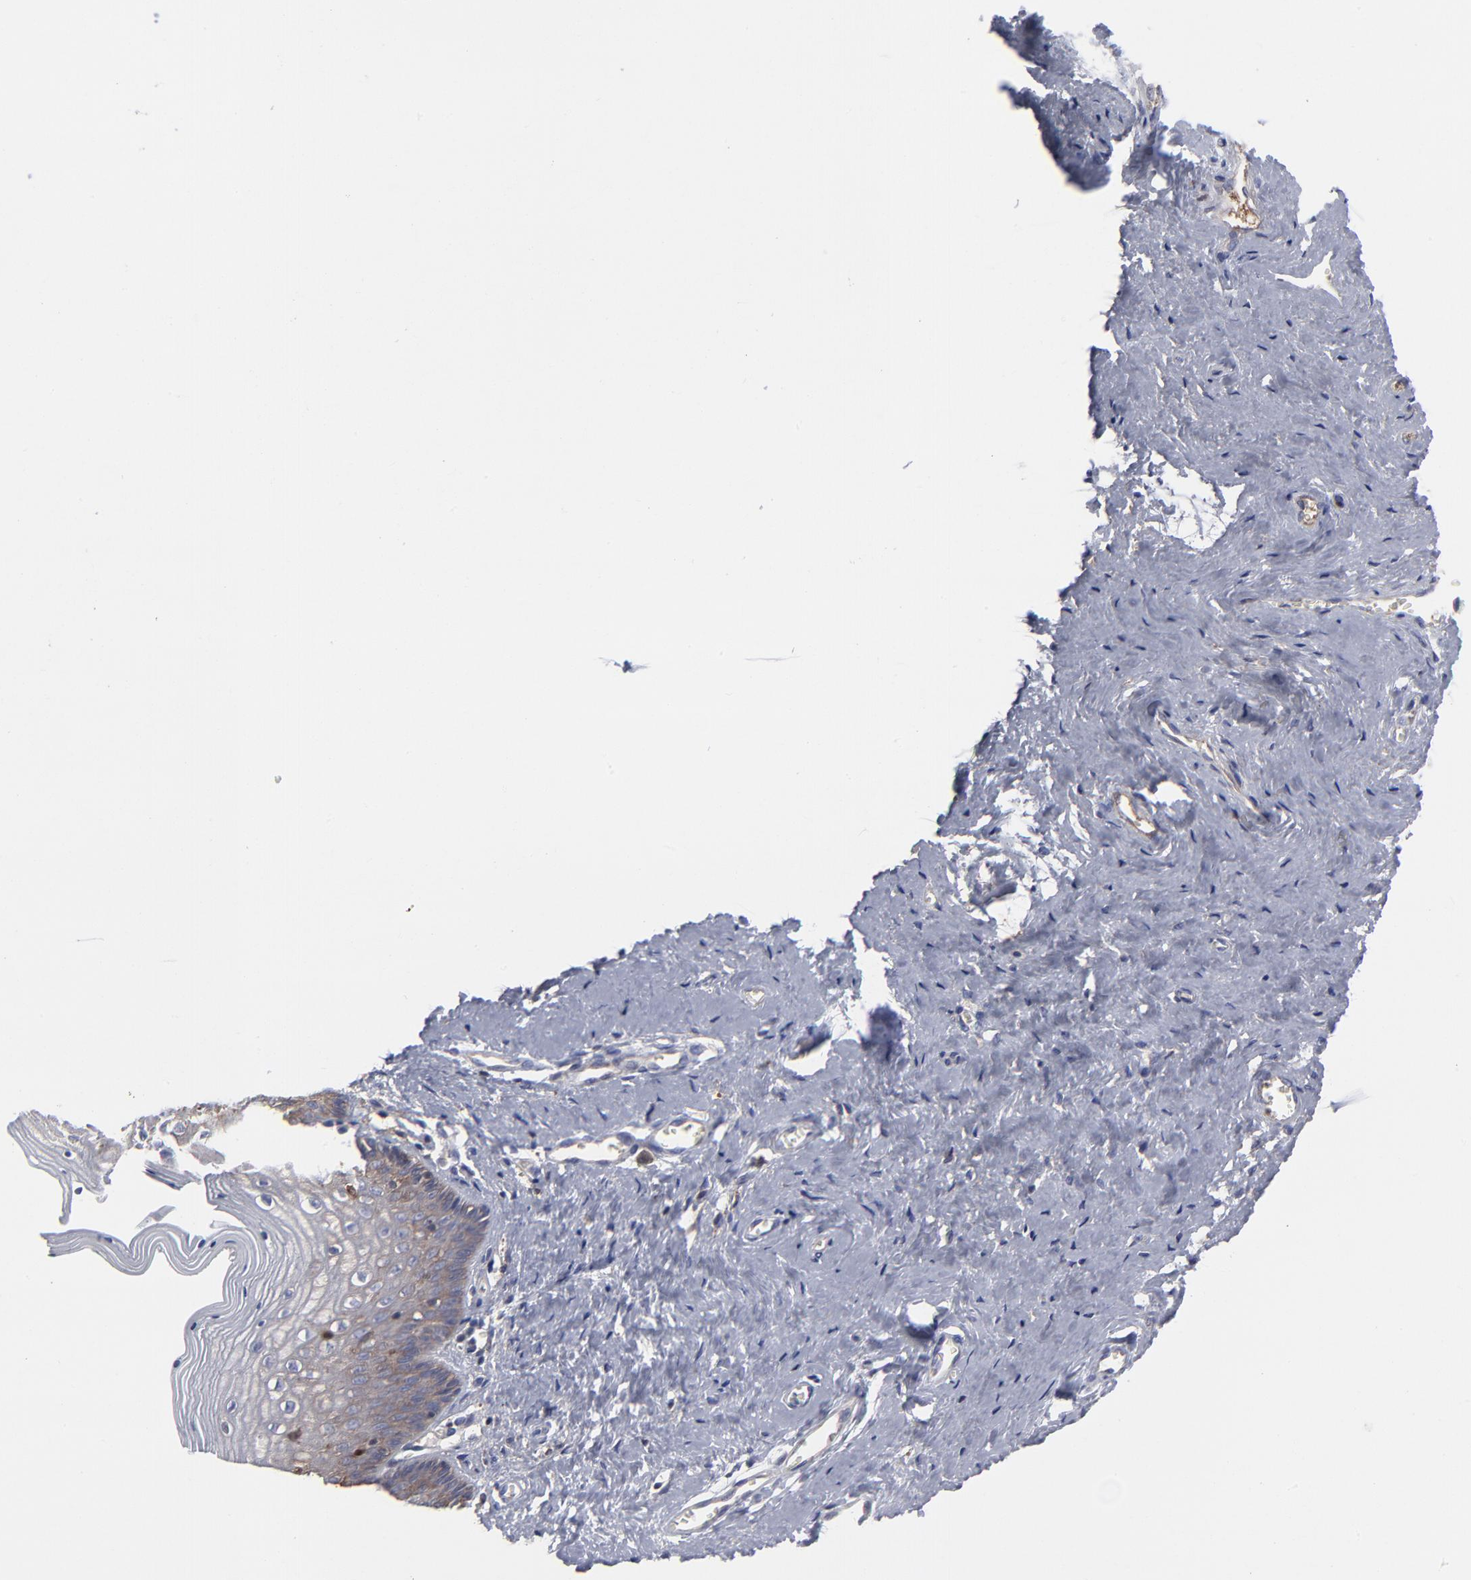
{"staining": {"intensity": "weak", "quantity": ">75%", "location": "cytoplasmic/membranous"}, "tissue": "vagina", "cell_type": "Squamous epithelial cells", "image_type": "normal", "snomed": [{"axis": "morphology", "description": "Normal tissue, NOS"}, {"axis": "topography", "description": "Vagina"}], "caption": "Approximately >75% of squamous epithelial cells in unremarkable human vagina display weak cytoplasmic/membranous protein staining as visualized by brown immunohistochemical staining.", "gene": "MAP2K1", "patient": {"sex": "female", "age": 46}}